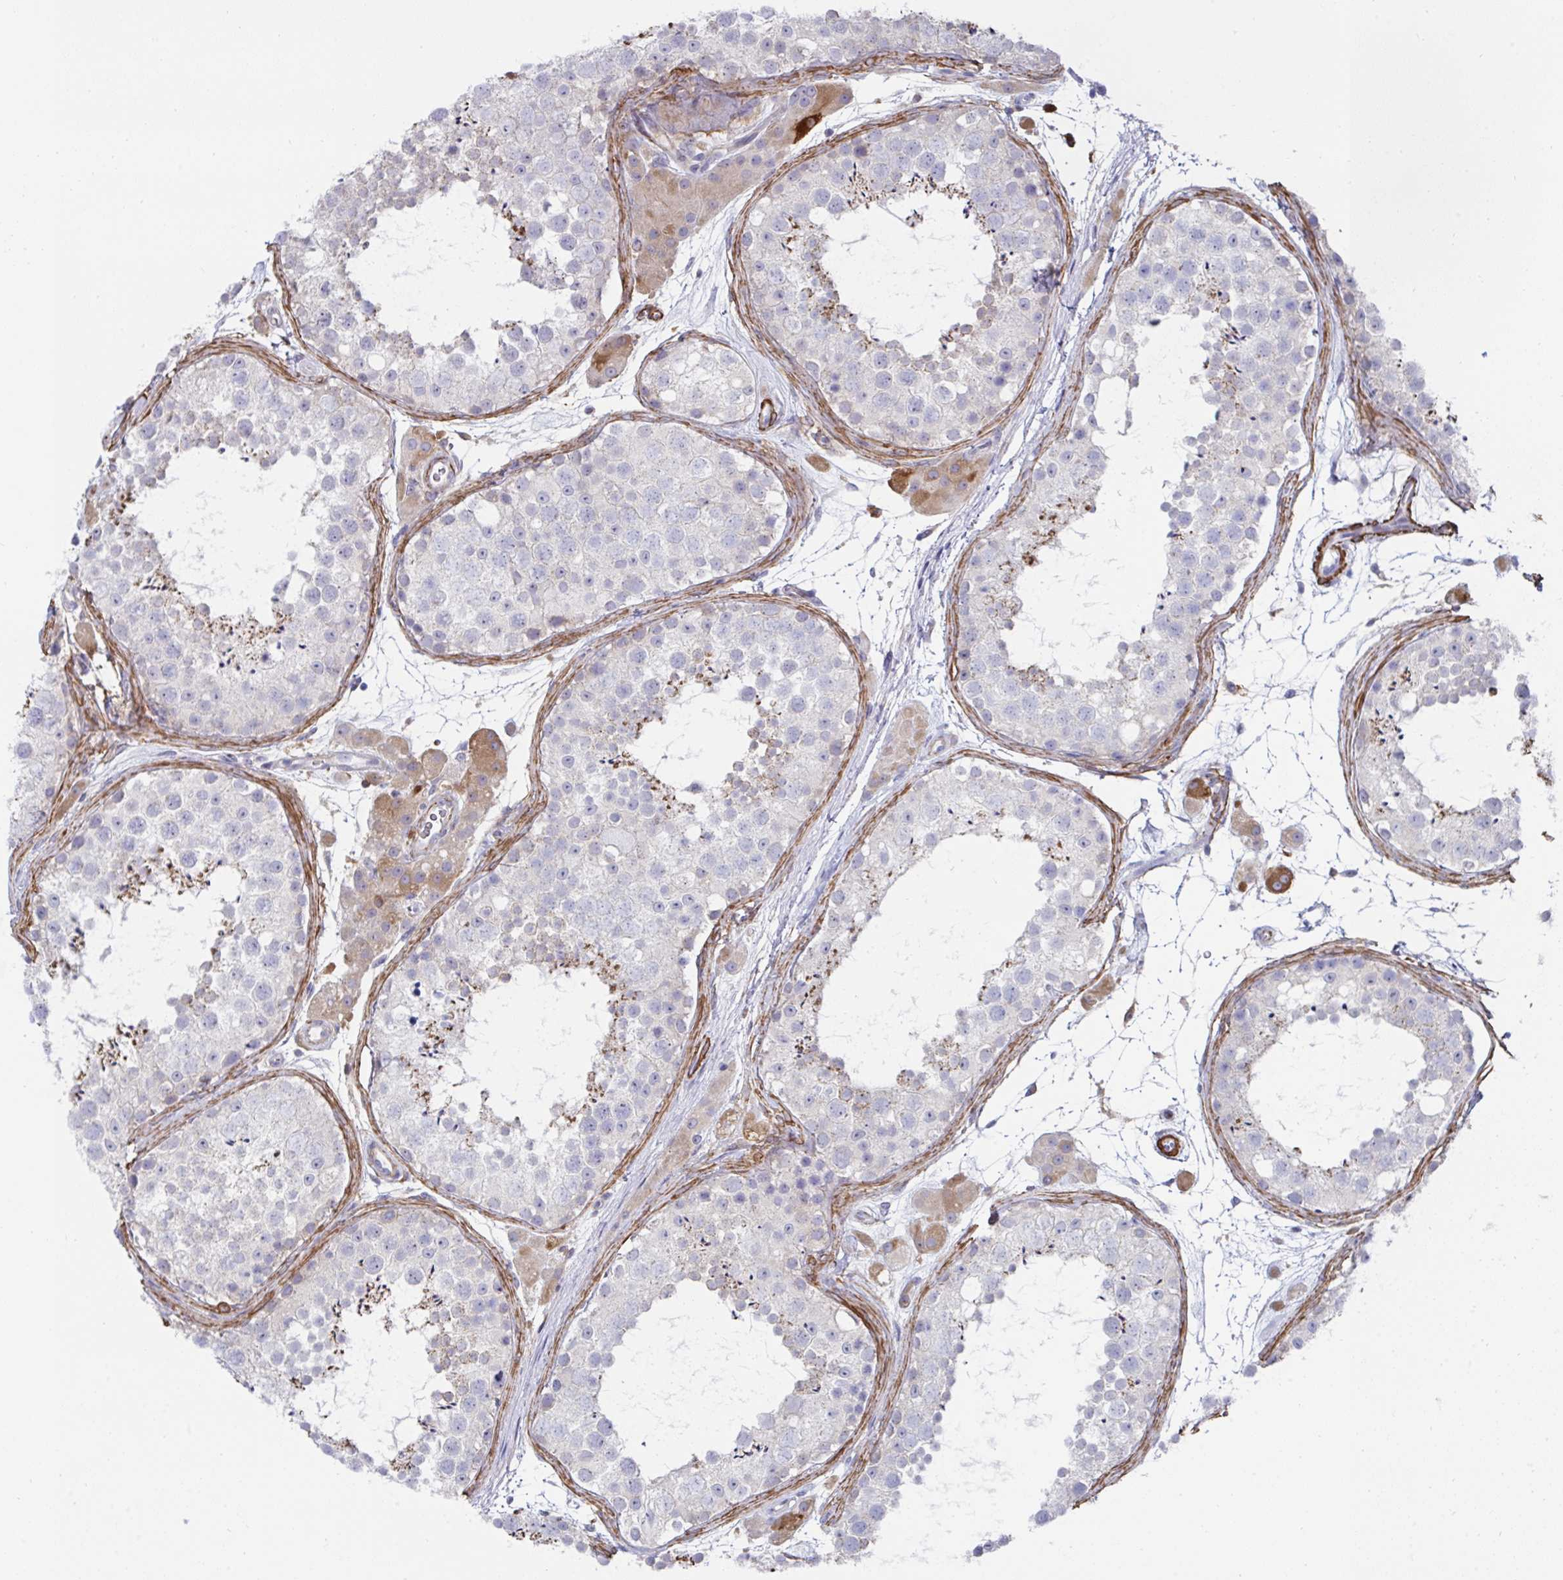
{"staining": {"intensity": "moderate", "quantity": "<25%", "location": "cytoplasmic/membranous"}, "tissue": "testis", "cell_type": "Cells in seminiferous ducts", "image_type": "normal", "snomed": [{"axis": "morphology", "description": "Normal tissue, NOS"}, {"axis": "topography", "description": "Testis"}], "caption": "Approximately <25% of cells in seminiferous ducts in benign testis show moderate cytoplasmic/membranous protein expression as visualized by brown immunohistochemical staining.", "gene": "FBXL13", "patient": {"sex": "male", "age": 41}}